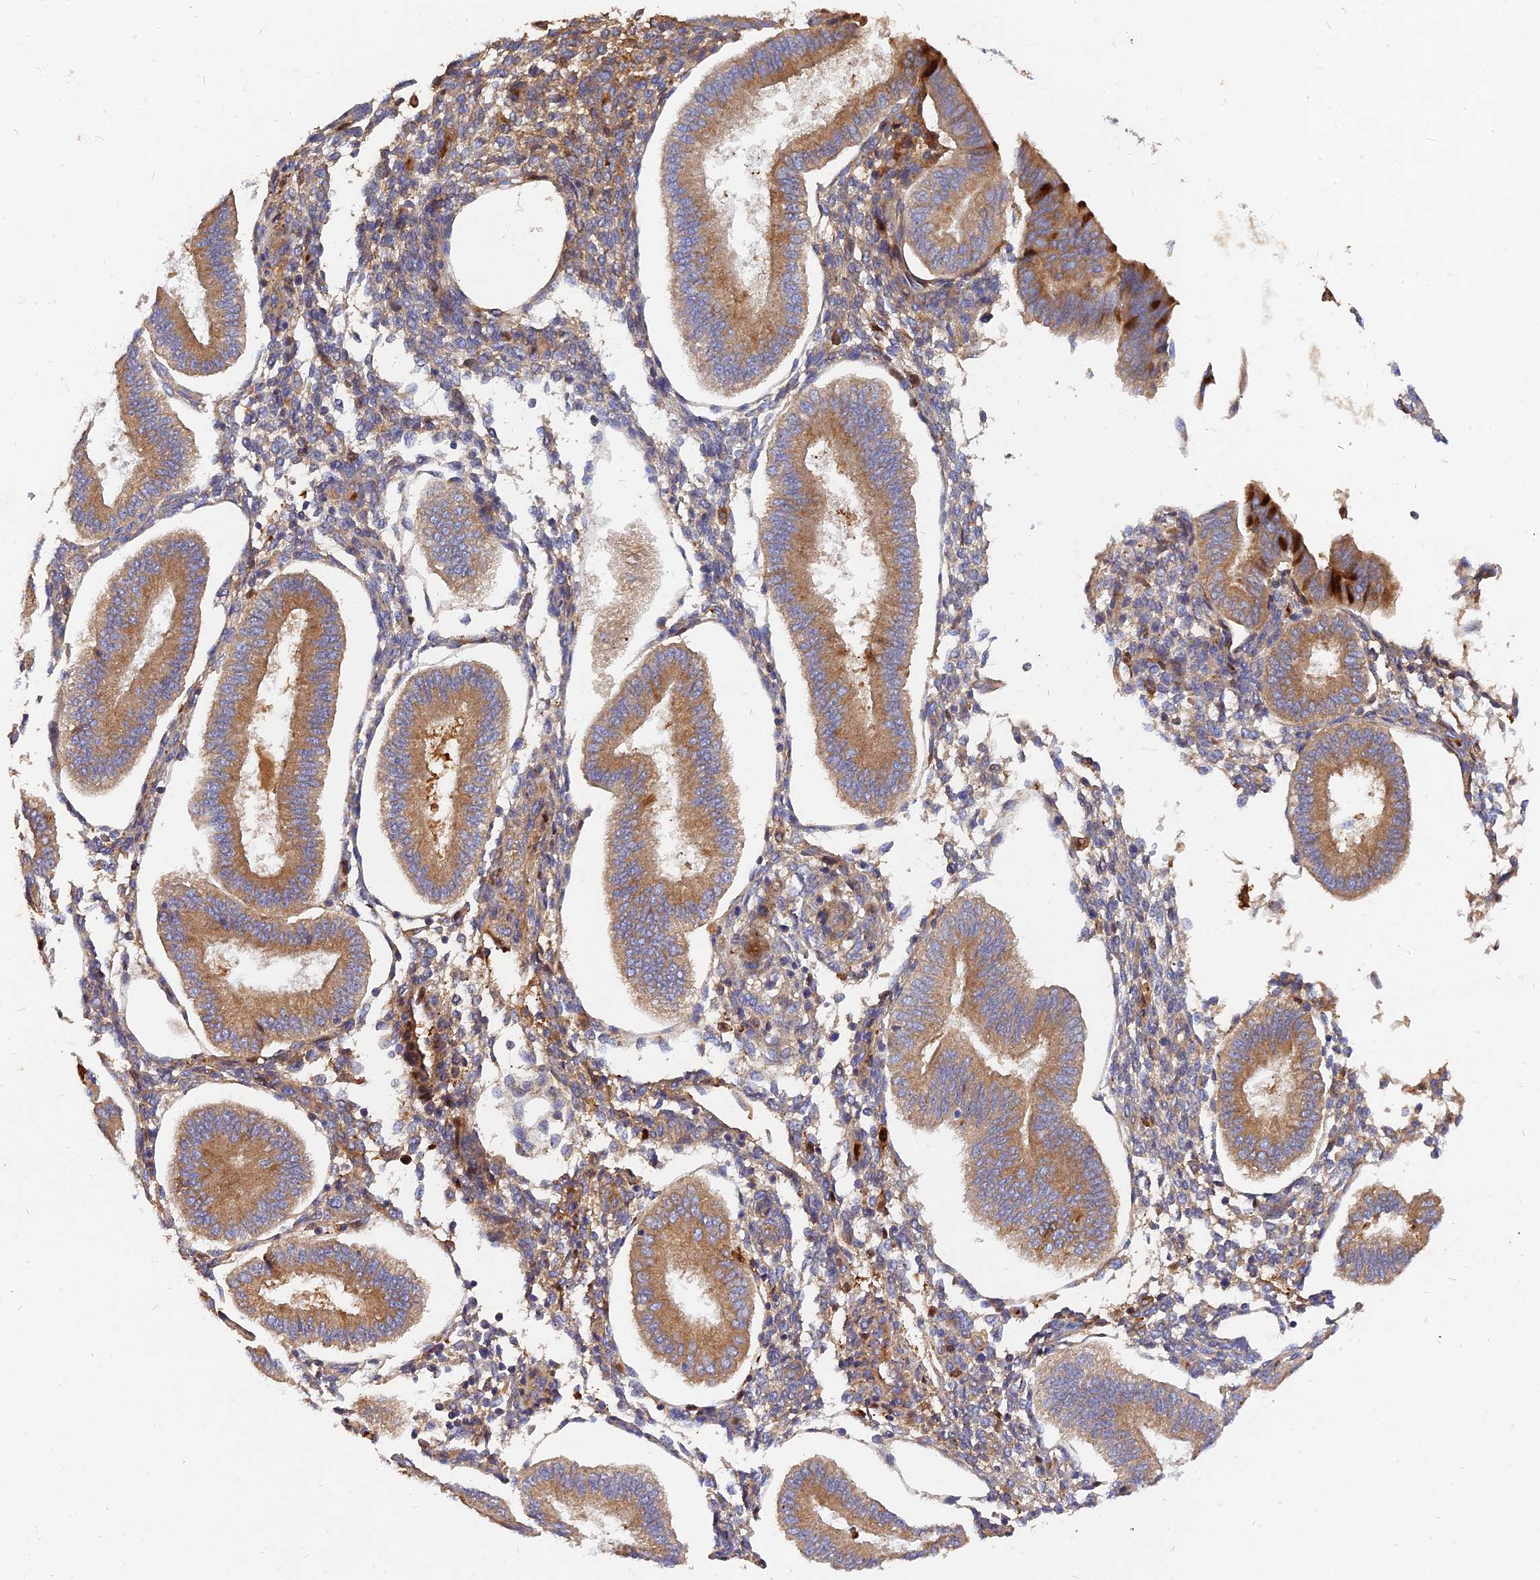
{"staining": {"intensity": "moderate", "quantity": "<25%", "location": "cytoplasmic/membranous"}, "tissue": "endometrium", "cell_type": "Cells in endometrial stroma", "image_type": "normal", "snomed": [{"axis": "morphology", "description": "Normal tissue, NOS"}, {"axis": "topography", "description": "Endometrium"}], "caption": "Human endometrium stained with a brown dye shows moderate cytoplasmic/membranous positive staining in approximately <25% of cells in endometrial stroma.", "gene": "MROH1", "patient": {"sex": "female", "age": 39}}